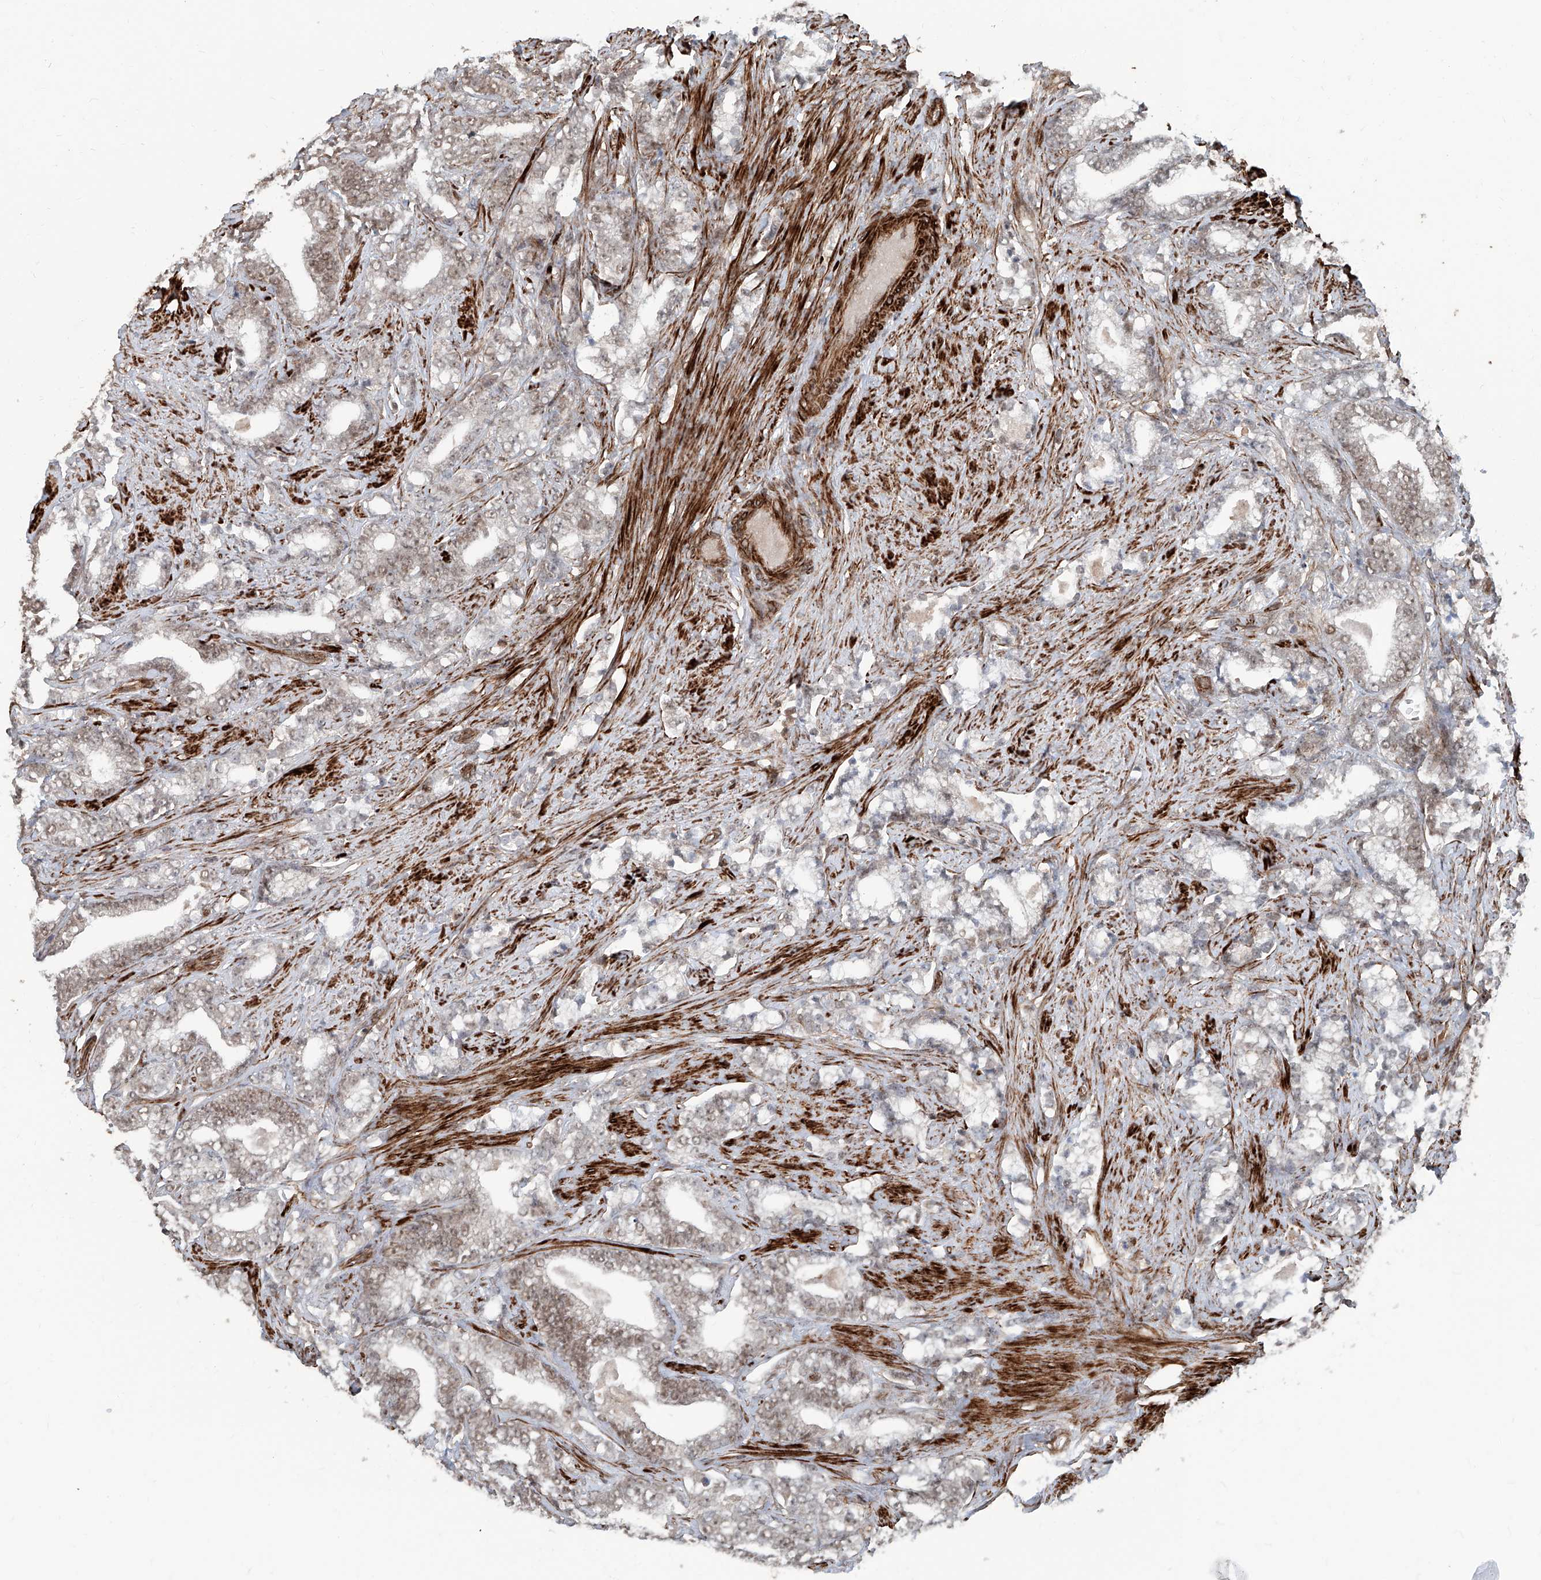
{"staining": {"intensity": "weak", "quantity": "25%-75%", "location": "nuclear"}, "tissue": "prostate cancer", "cell_type": "Tumor cells", "image_type": "cancer", "snomed": [{"axis": "morphology", "description": "Adenocarcinoma, High grade"}, {"axis": "topography", "description": "Prostate and seminal vesicle, NOS"}], "caption": "IHC (DAB) staining of adenocarcinoma (high-grade) (prostate) exhibits weak nuclear protein staining in about 25%-75% of tumor cells. The protein of interest is stained brown, and the nuclei are stained in blue (DAB IHC with brightfield microscopy, high magnification).", "gene": "SDE2", "patient": {"sex": "male", "age": 67}}